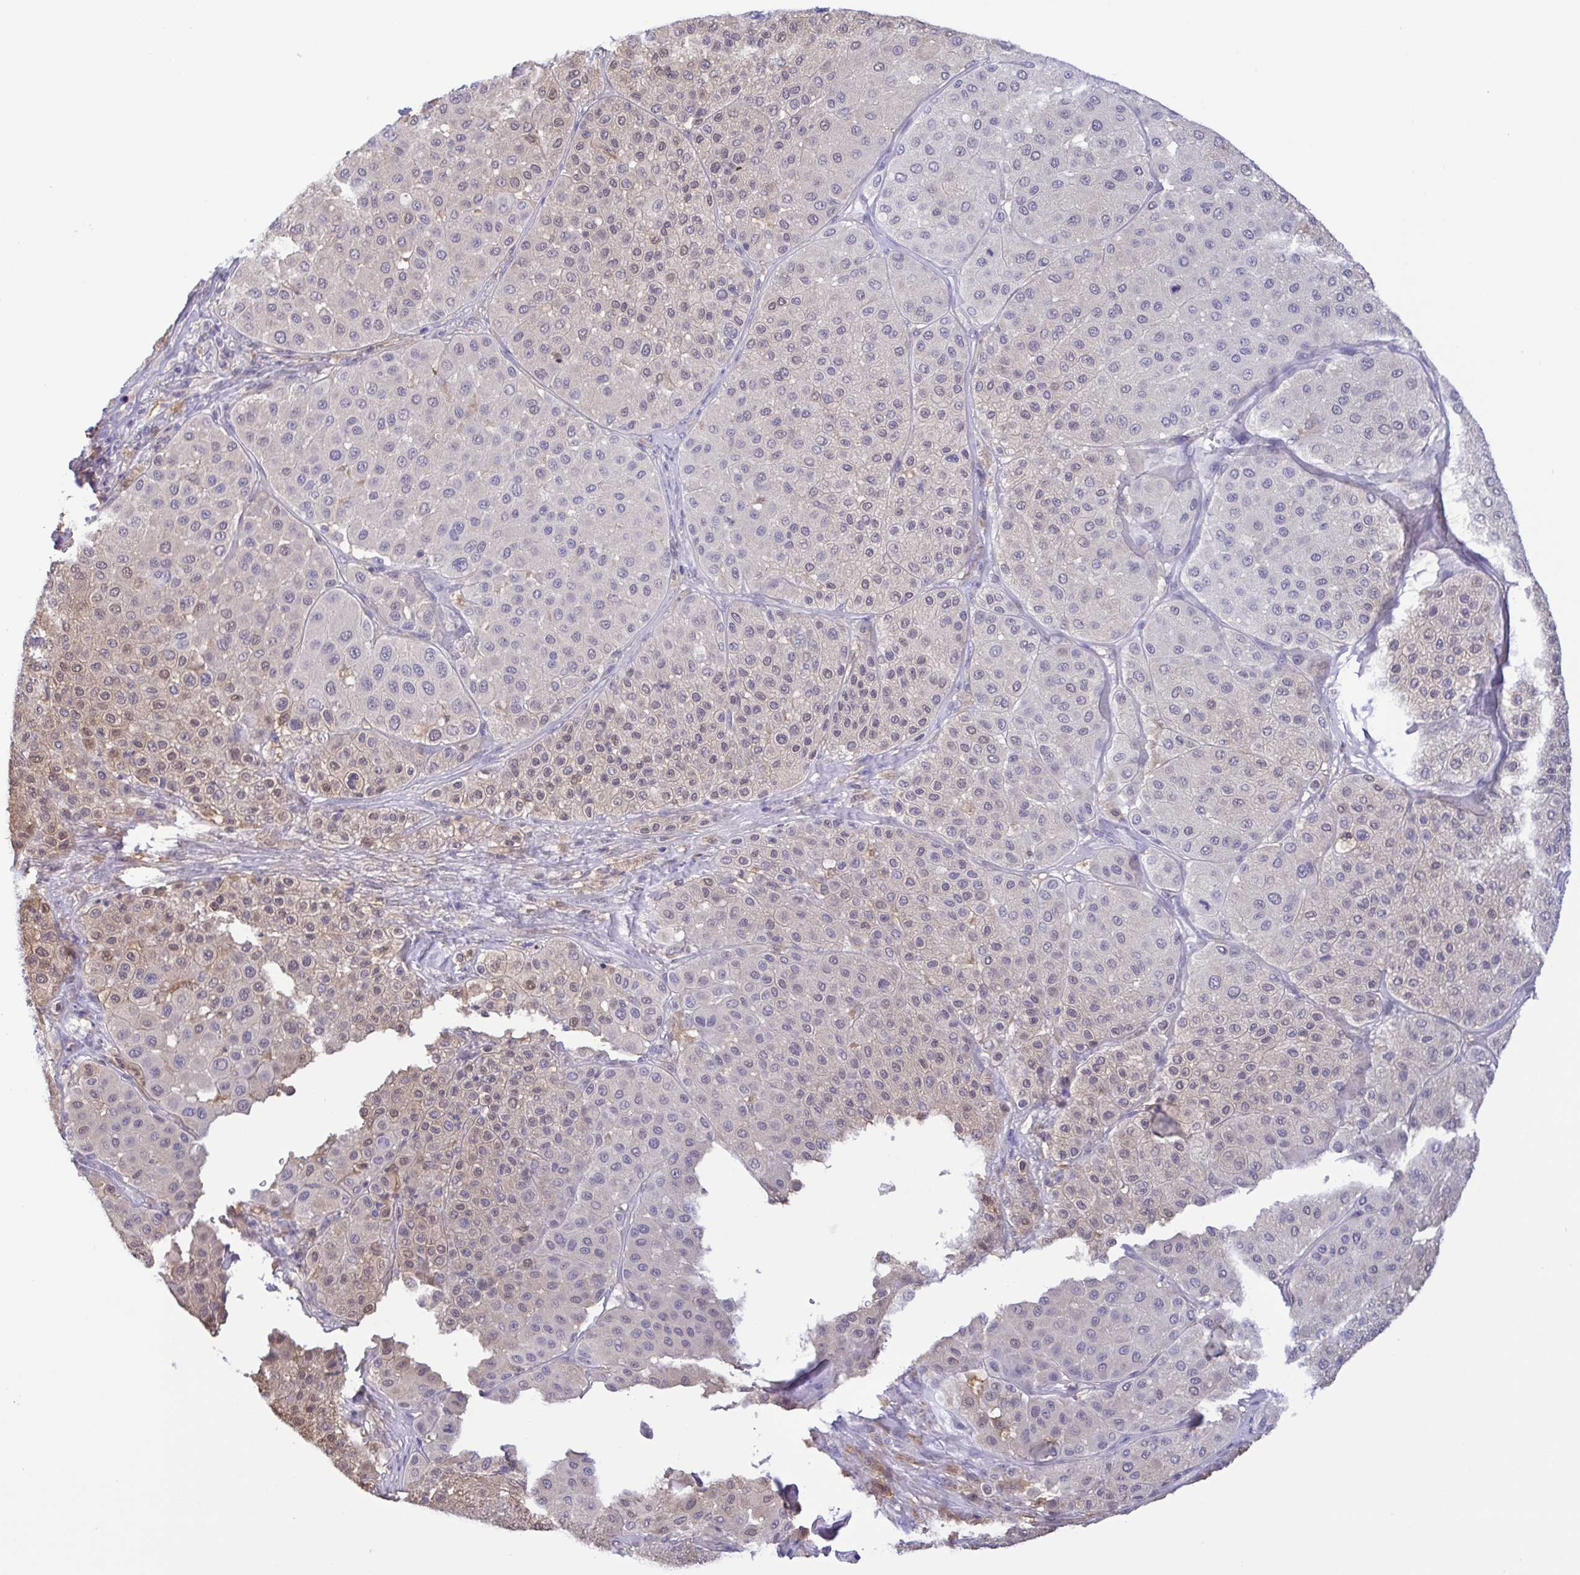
{"staining": {"intensity": "weak", "quantity": "<25%", "location": "cytoplasmic/membranous,nuclear"}, "tissue": "melanoma", "cell_type": "Tumor cells", "image_type": "cancer", "snomed": [{"axis": "morphology", "description": "Malignant melanoma, Metastatic site"}, {"axis": "topography", "description": "Smooth muscle"}], "caption": "The photomicrograph shows no staining of tumor cells in malignant melanoma (metastatic site).", "gene": "LDHC", "patient": {"sex": "male", "age": 41}}